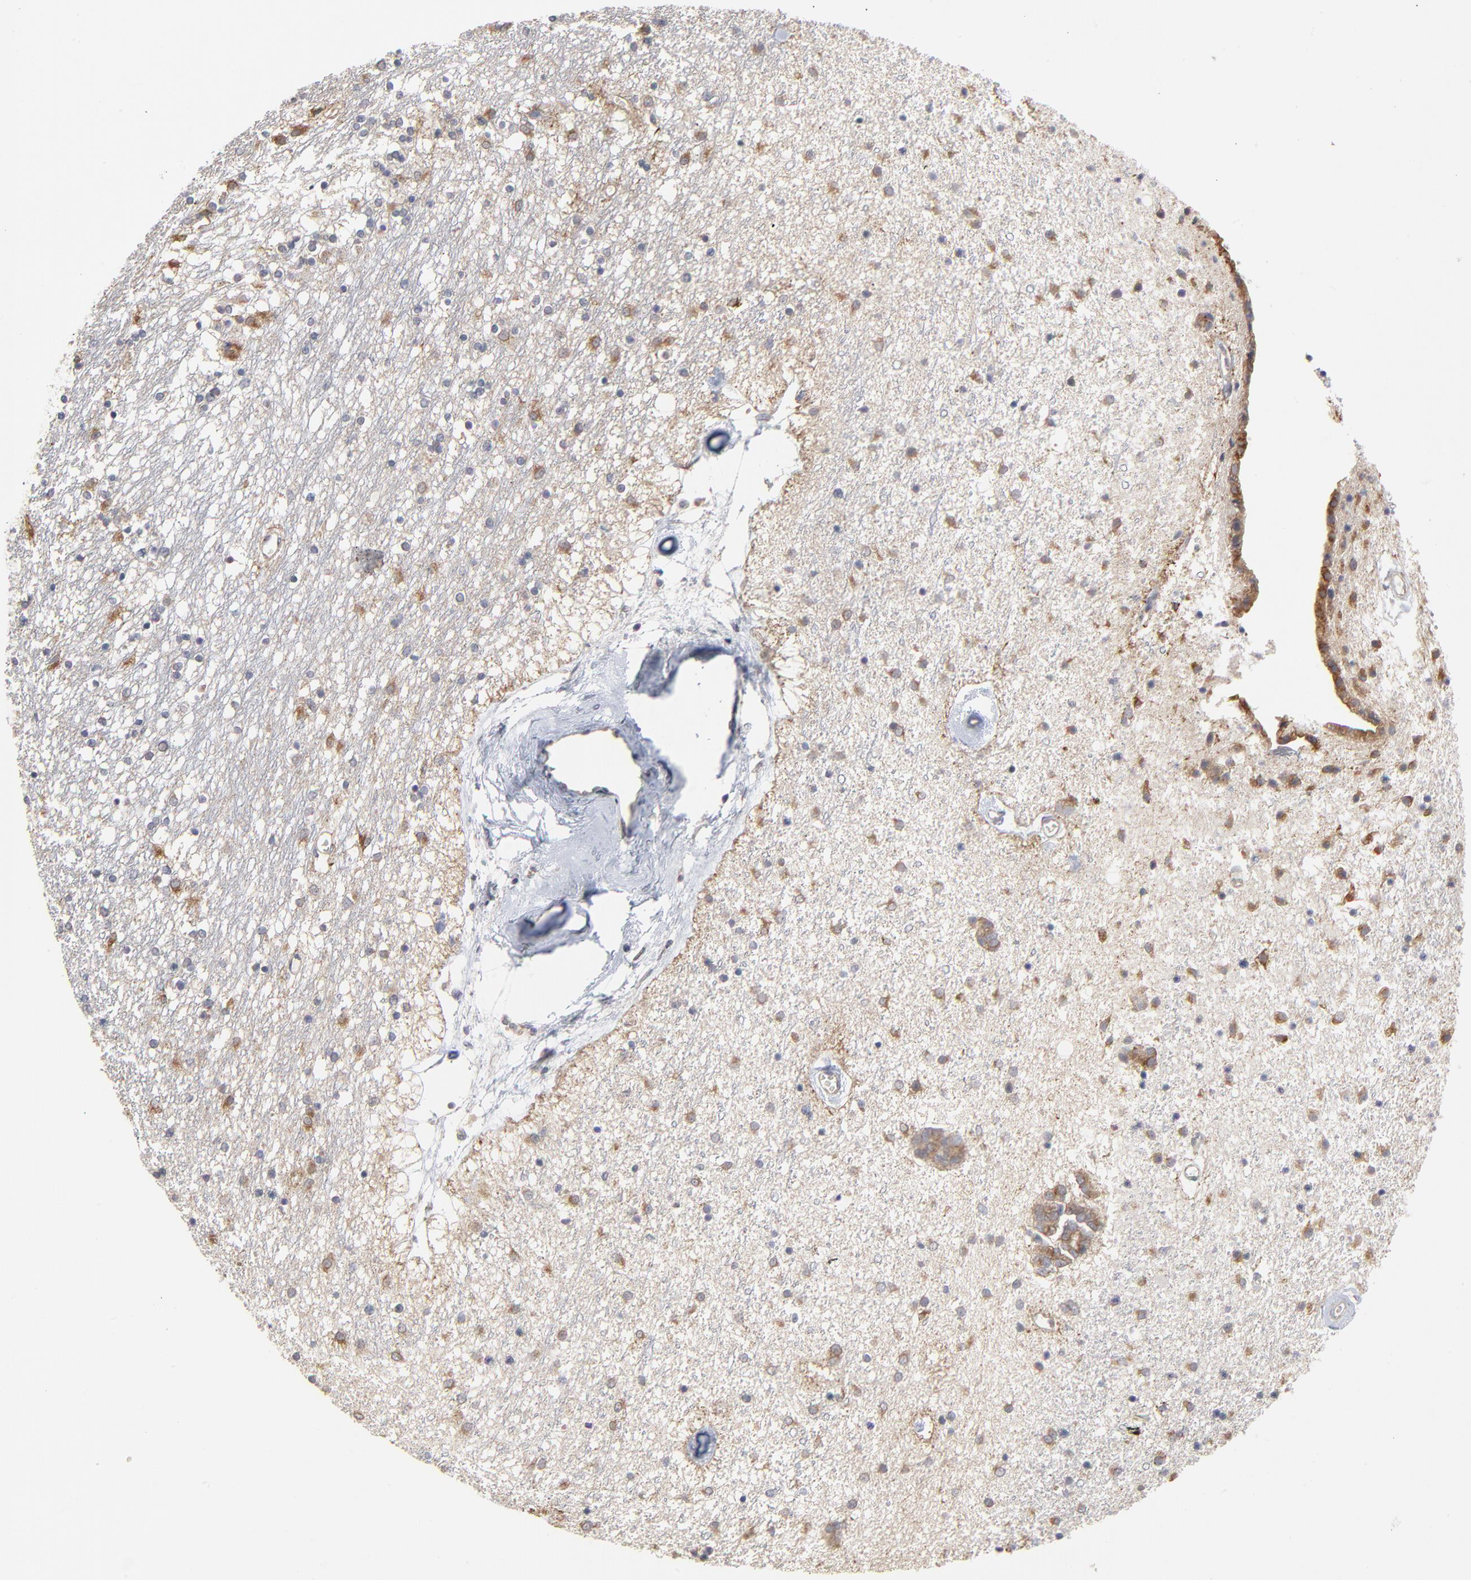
{"staining": {"intensity": "moderate", "quantity": "<25%", "location": "cytoplasmic/membranous"}, "tissue": "caudate", "cell_type": "Glial cells", "image_type": "normal", "snomed": [{"axis": "morphology", "description": "Normal tissue, NOS"}, {"axis": "topography", "description": "Lateral ventricle wall"}], "caption": "Moderate cytoplasmic/membranous protein staining is identified in about <25% of glial cells in caudate. (DAB IHC with brightfield microscopy, high magnification).", "gene": "MAGEA10", "patient": {"sex": "female", "age": 54}}